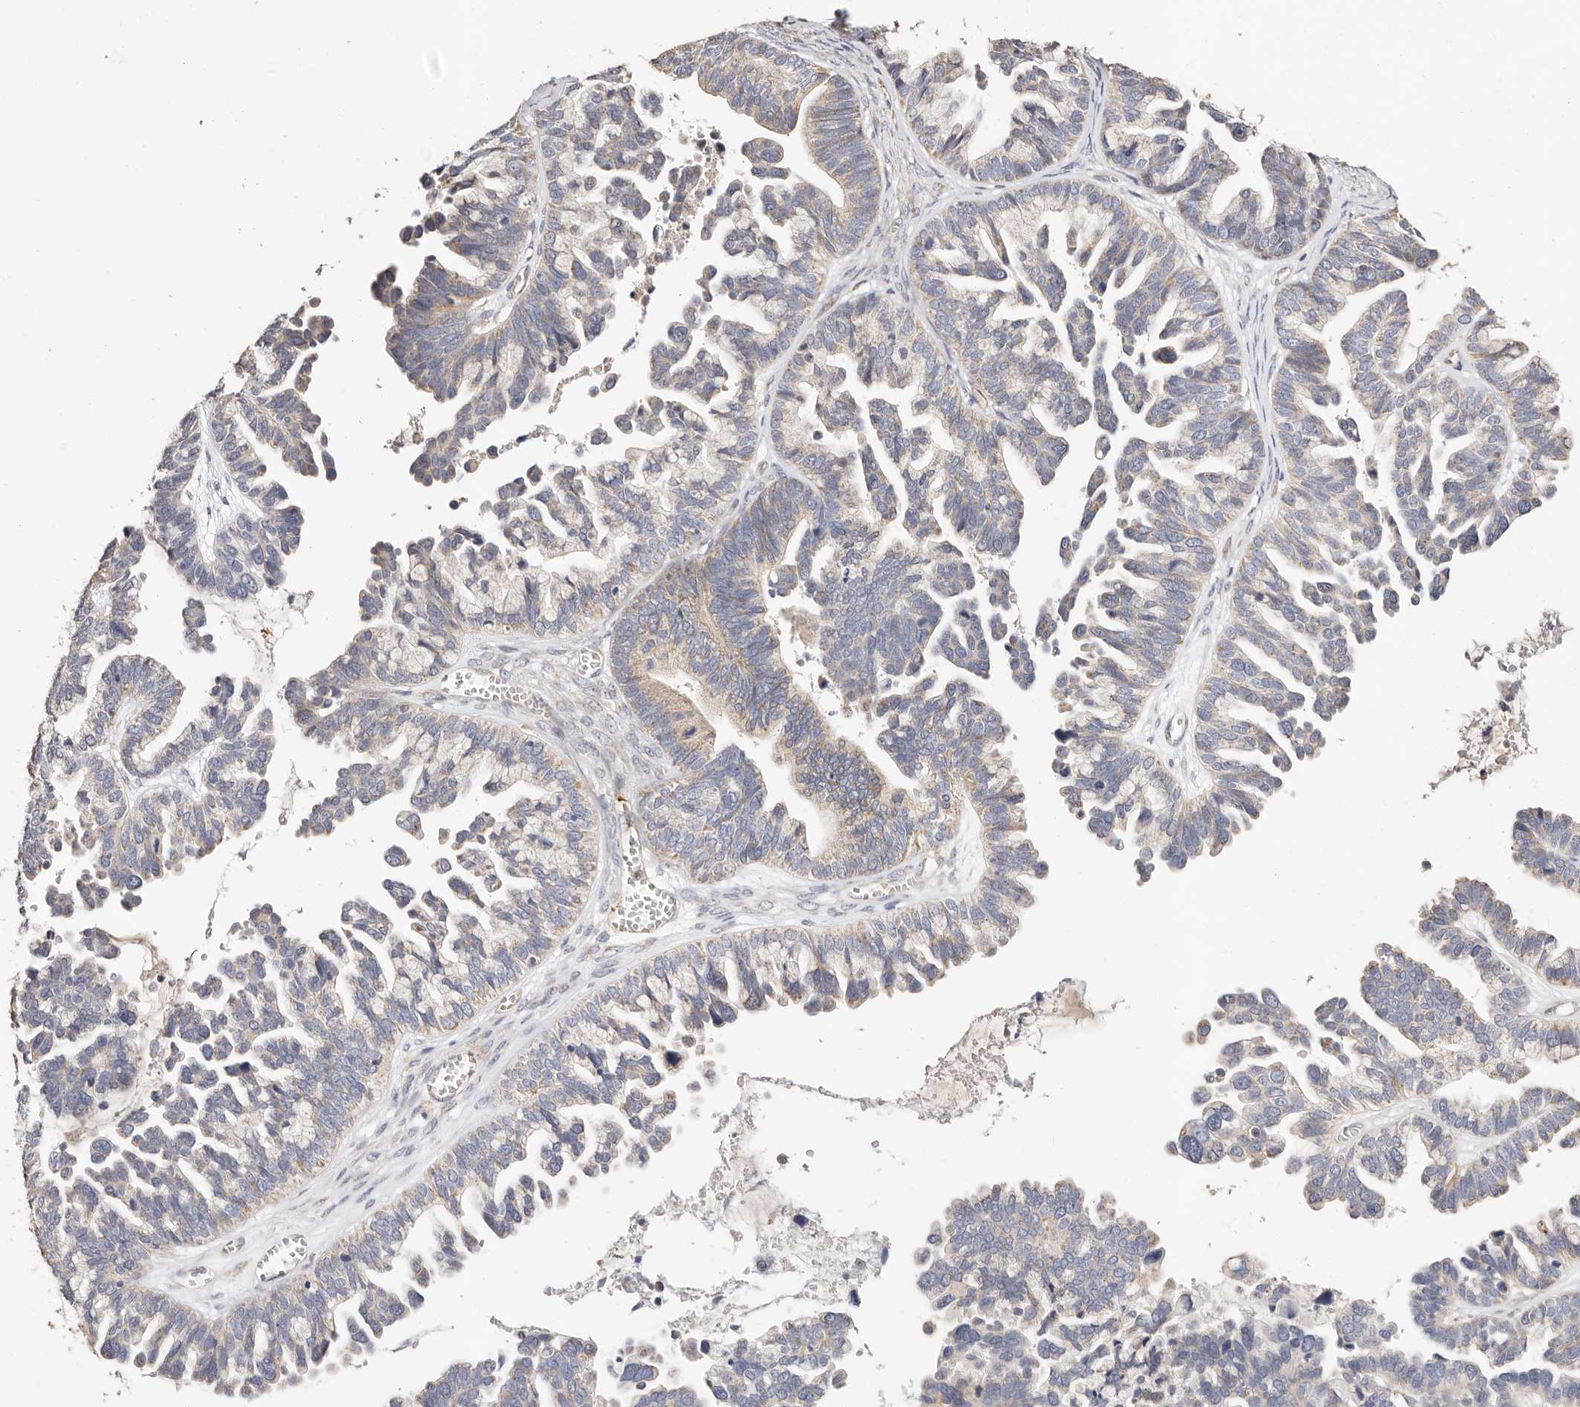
{"staining": {"intensity": "weak", "quantity": "25%-75%", "location": "cytoplasmic/membranous"}, "tissue": "ovarian cancer", "cell_type": "Tumor cells", "image_type": "cancer", "snomed": [{"axis": "morphology", "description": "Cystadenocarcinoma, serous, NOS"}, {"axis": "topography", "description": "Ovary"}], "caption": "Immunohistochemistry (IHC) of ovarian cancer displays low levels of weak cytoplasmic/membranous staining in approximately 25%-75% of tumor cells.", "gene": "MAPK1", "patient": {"sex": "female", "age": 56}}